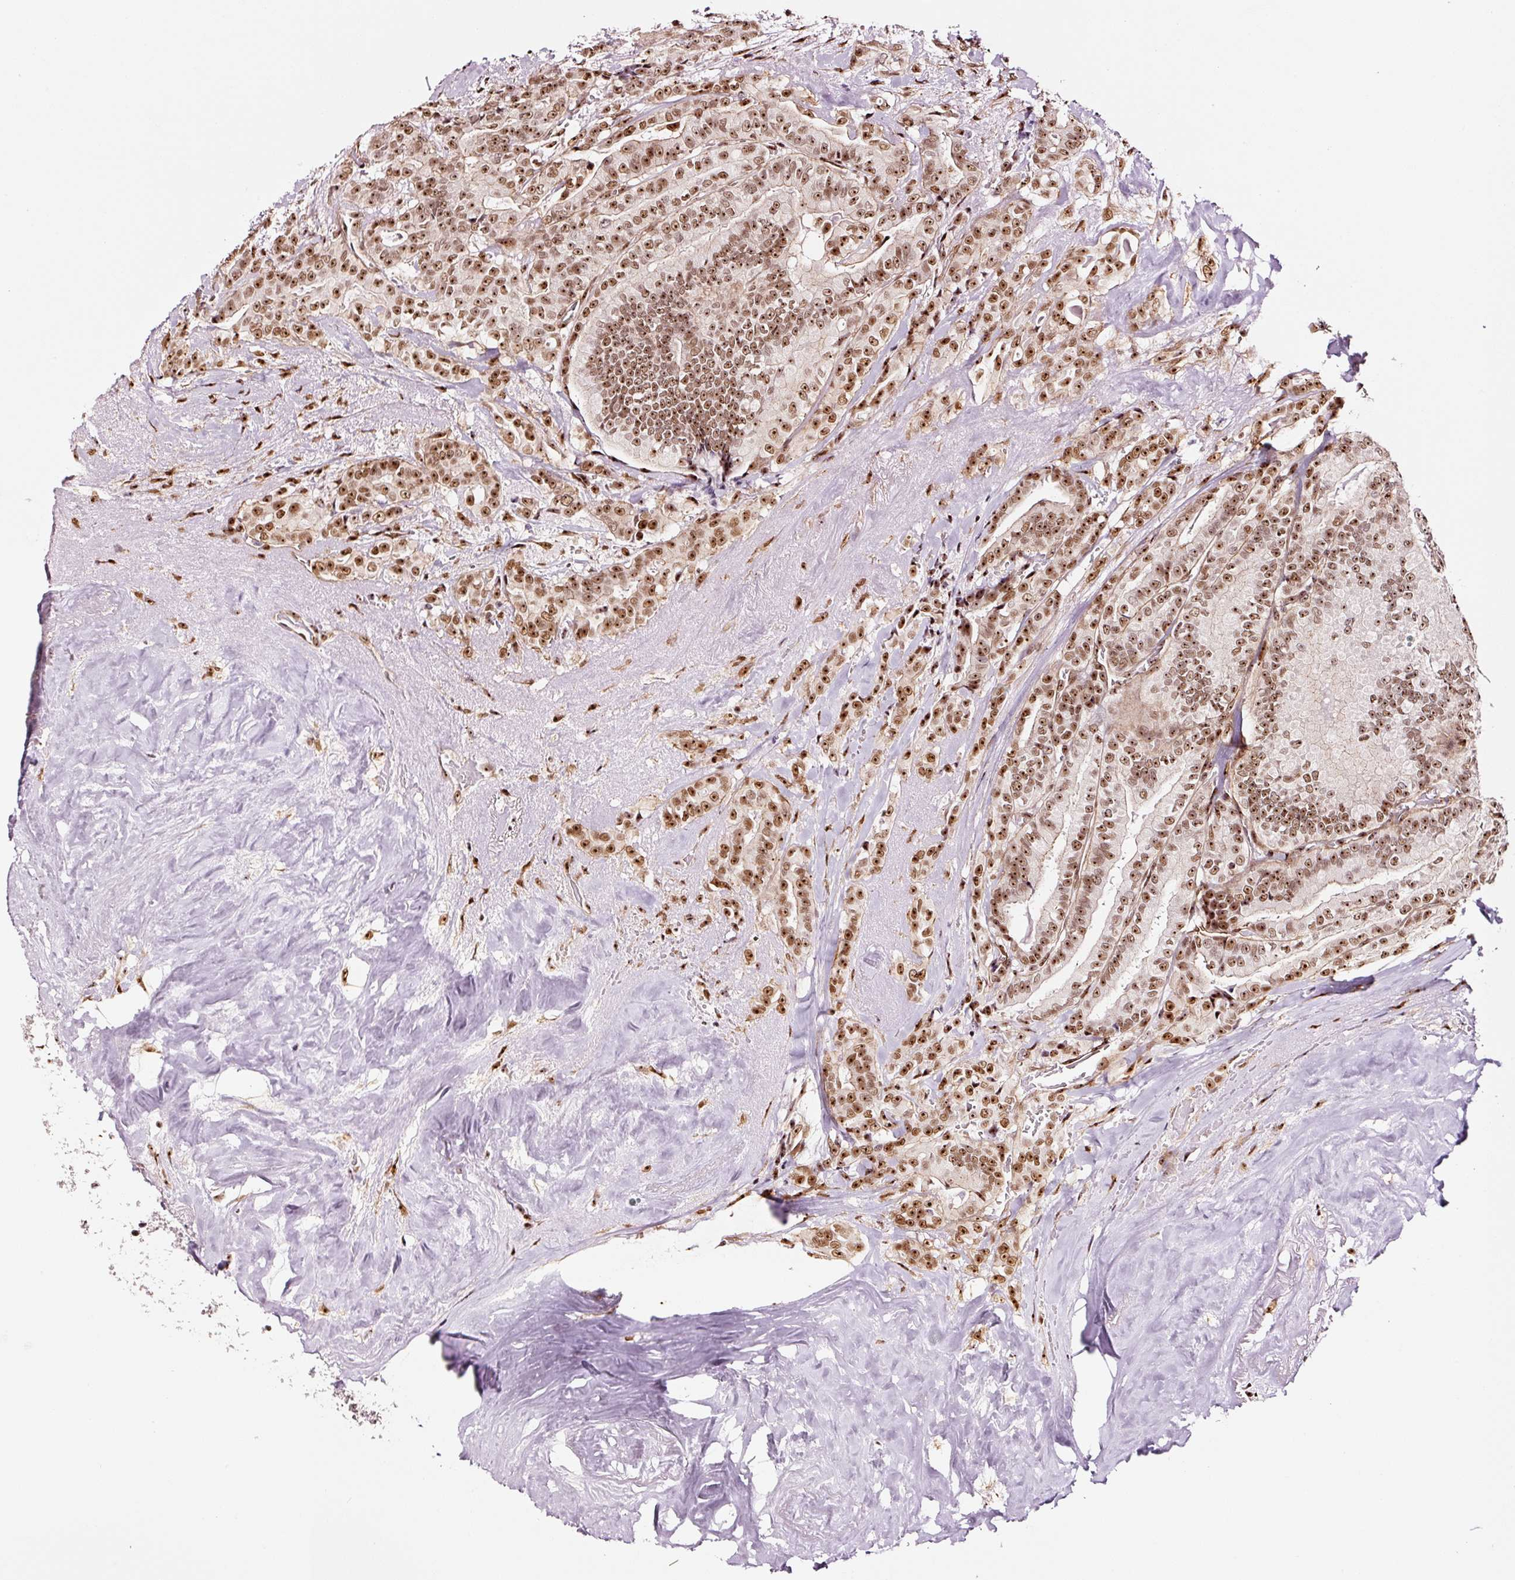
{"staining": {"intensity": "moderate", "quantity": ">75%", "location": "nuclear"}, "tissue": "thyroid cancer", "cell_type": "Tumor cells", "image_type": "cancer", "snomed": [{"axis": "morphology", "description": "Papillary adenocarcinoma, NOS"}, {"axis": "topography", "description": "Thyroid gland"}], "caption": "Thyroid papillary adenocarcinoma stained with IHC shows moderate nuclear expression in approximately >75% of tumor cells. The staining was performed using DAB, with brown indicating positive protein expression. Nuclei are stained blue with hematoxylin.", "gene": "GNL3", "patient": {"sex": "male", "age": 61}}